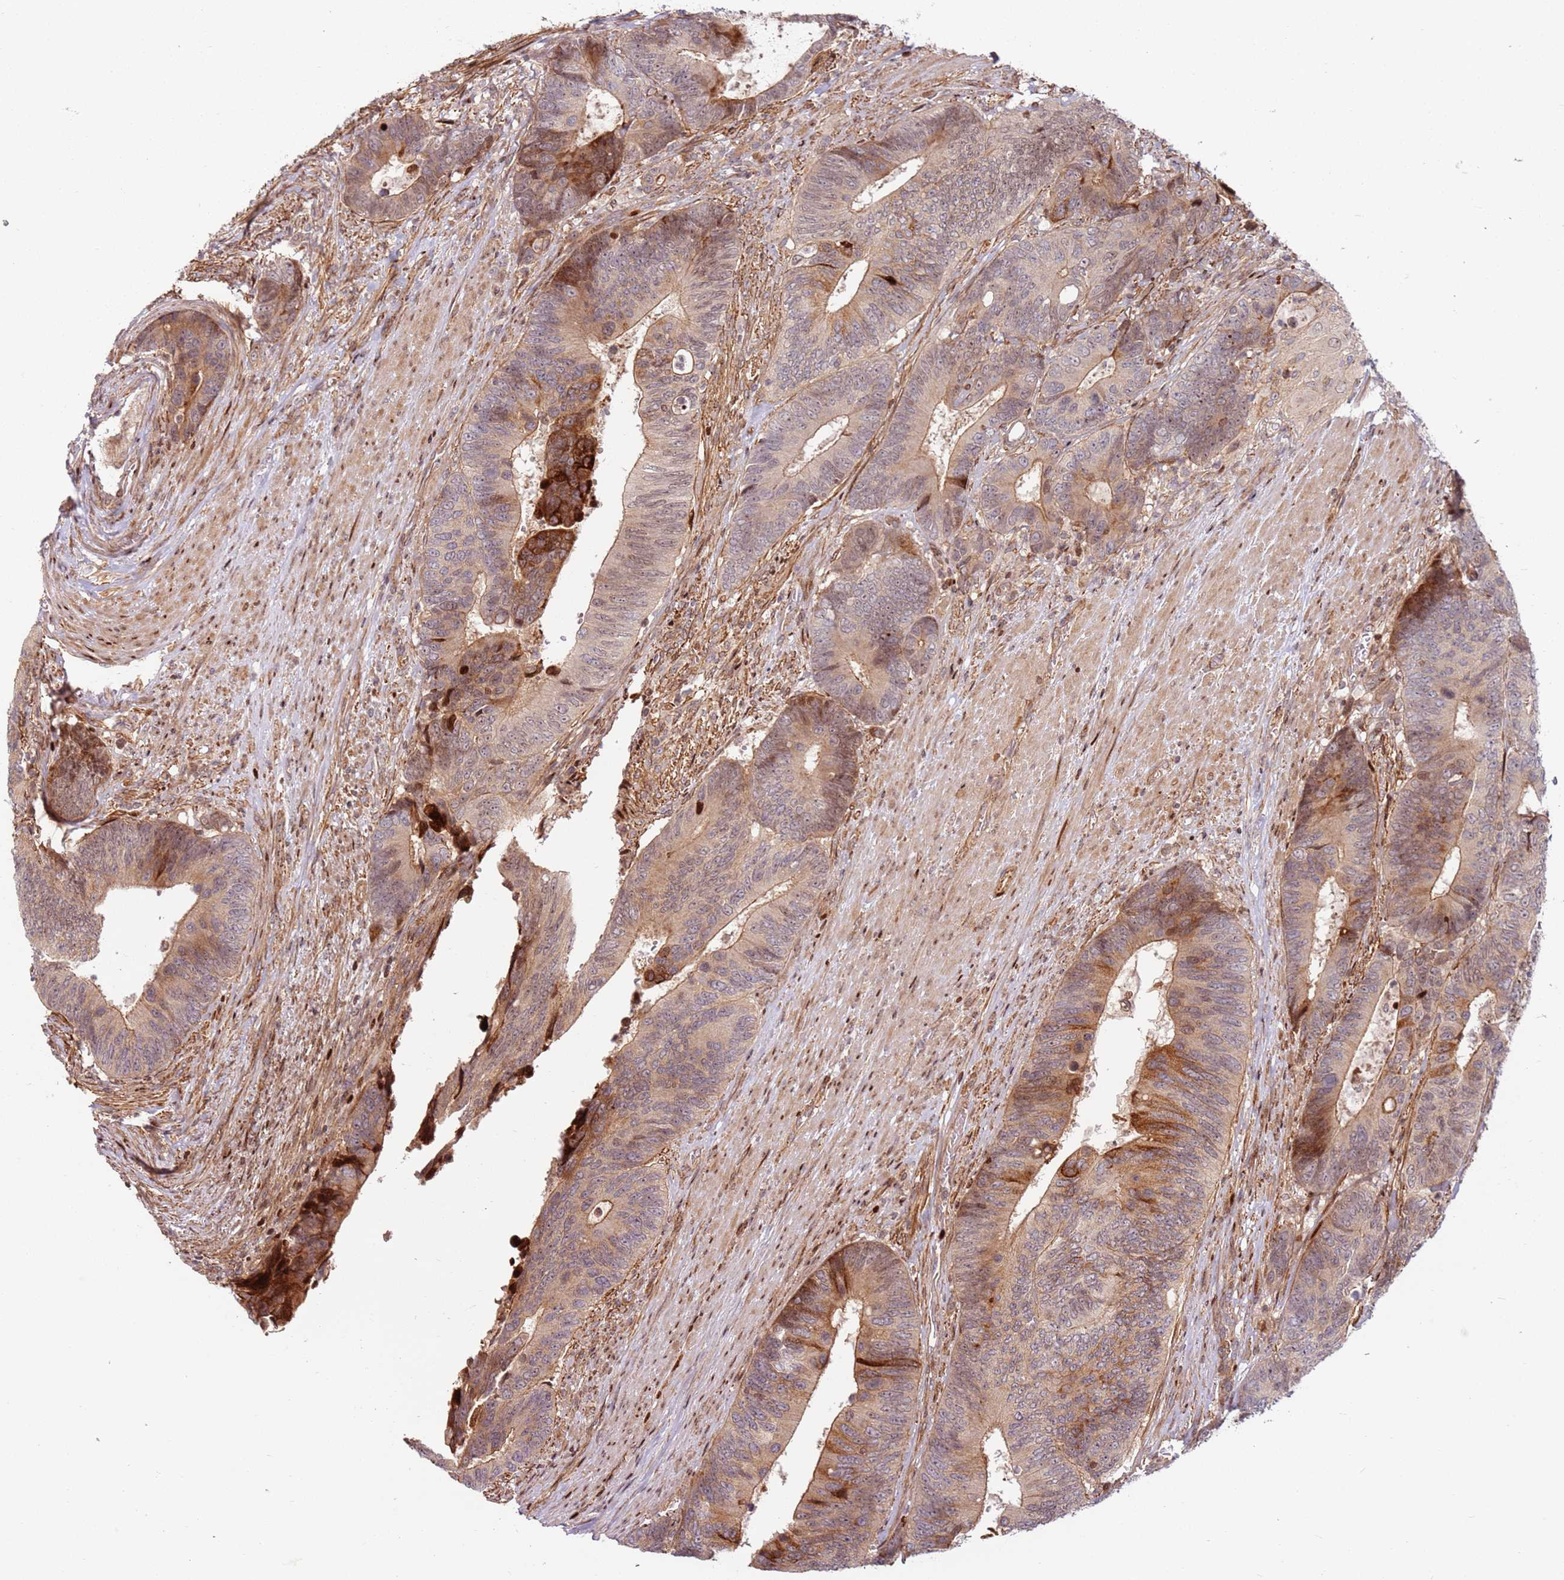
{"staining": {"intensity": "moderate", "quantity": "25%-75%", "location": "cytoplasmic/membranous"}, "tissue": "colorectal cancer", "cell_type": "Tumor cells", "image_type": "cancer", "snomed": [{"axis": "morphology", "description": "Adenocarcinoma, NOS"}, {"axis": "topography", "description": "Colon"}], "caption": "Immunohistochemistry photomicrograph of neoplastic tissue: colorectal cancer (adenocarcinoma) stained using immunohistochemistry shows medium levels of moderate protein expression localized specifically in the cytoplasmic/membranous of tumor cells, appearing as a cytoplasmic/membranous brown color.", "gene": "TMEM233", "patient": {"sex": "male", "age": 87}}